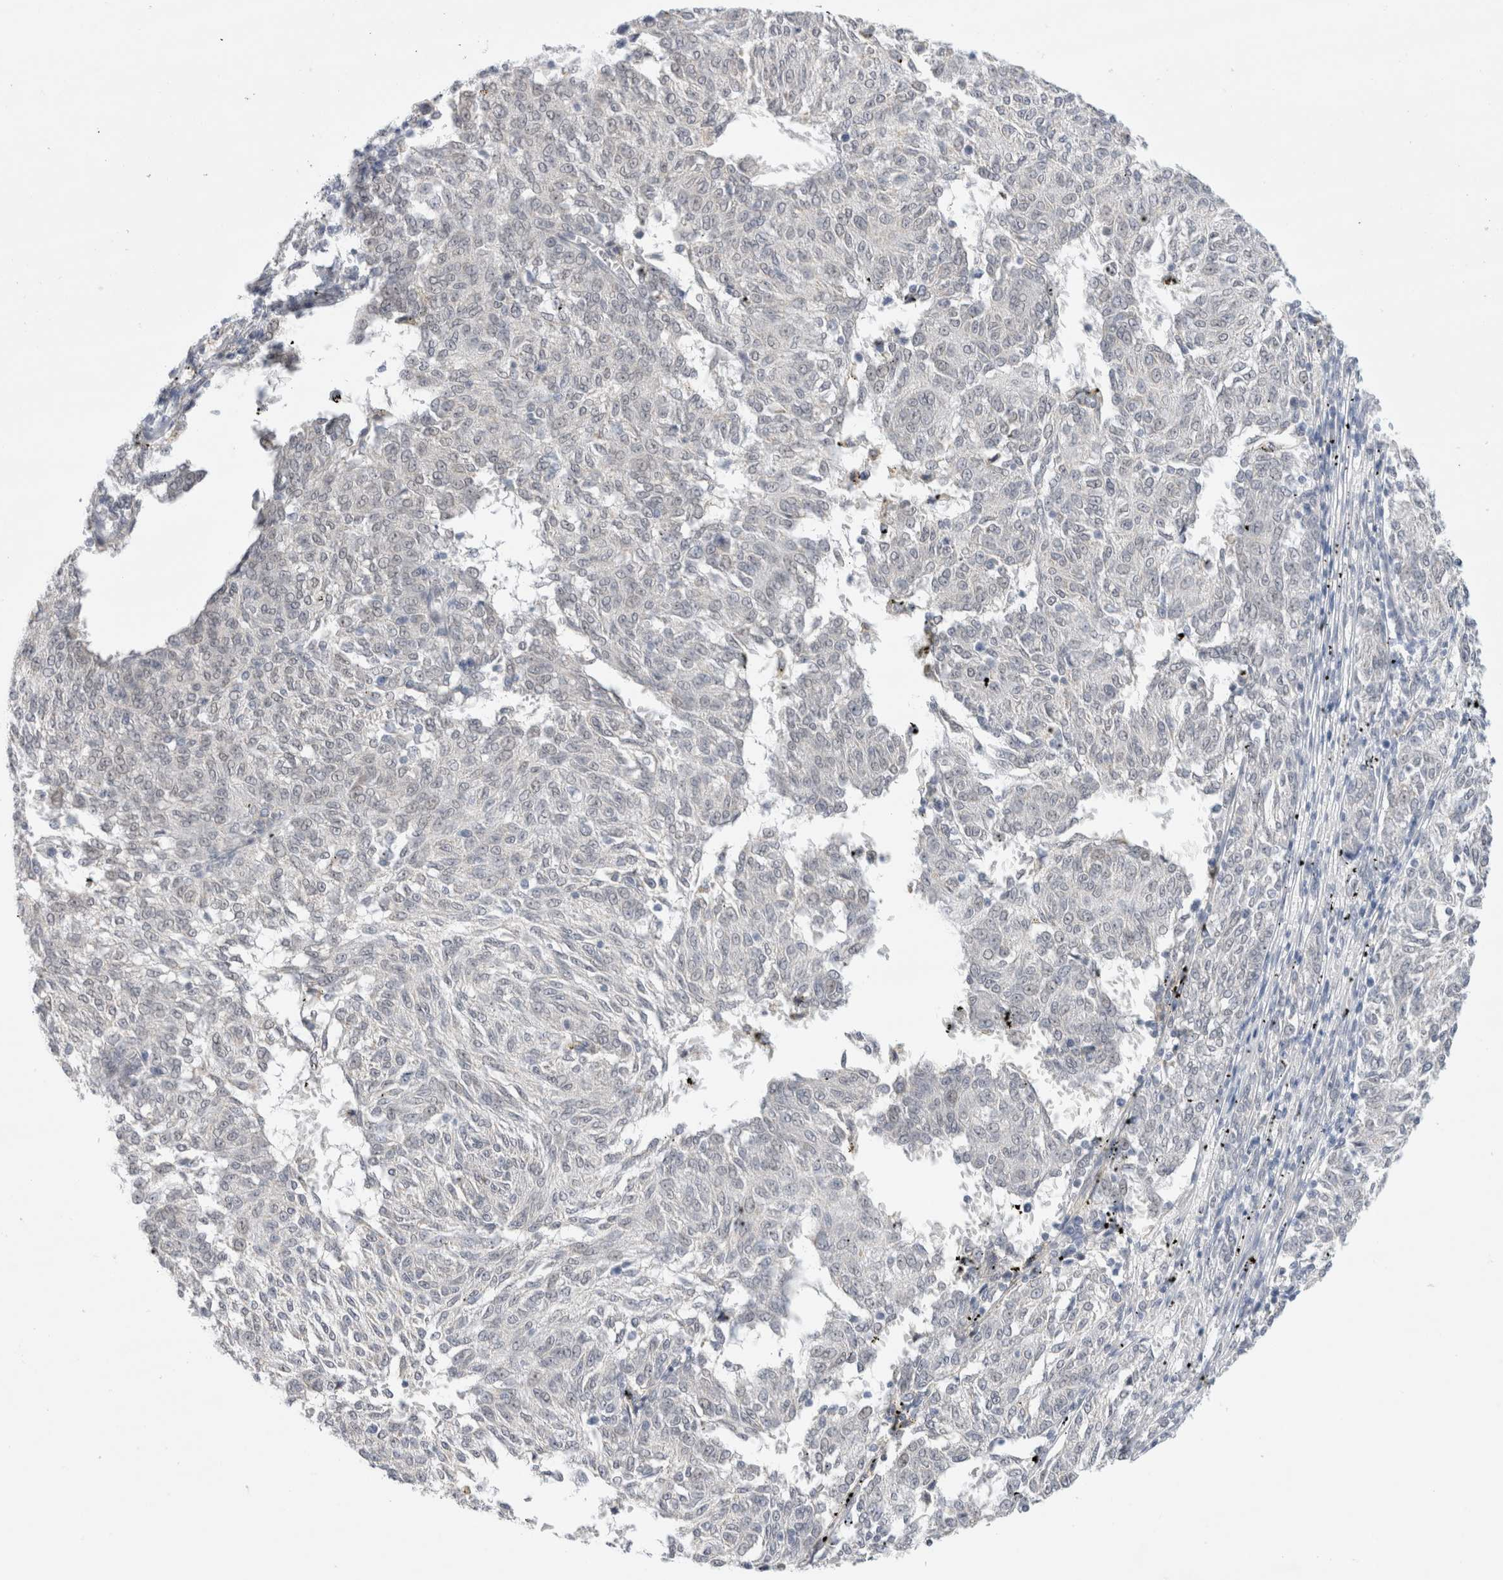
{"staining": {"intensity": "weak", "quantity": "<25%", "location": "cytoplasmic/membranous"}, "tissue": "melanoma", "cell_type": "Tumor cells", "image_type": "cancer", "snomed": [{"axis": "morphology", "description": "Malignant melanoma, NOS"}, {"axis": "topography", "description": "Skin"}], "caption": "This is a image of immunohistochemistry (IHC) staining of malignant melanoma, which shows no positivity in tumor cells.", "gene": "SLC22A12", "patient": {"sex": "female", "age": 72}}